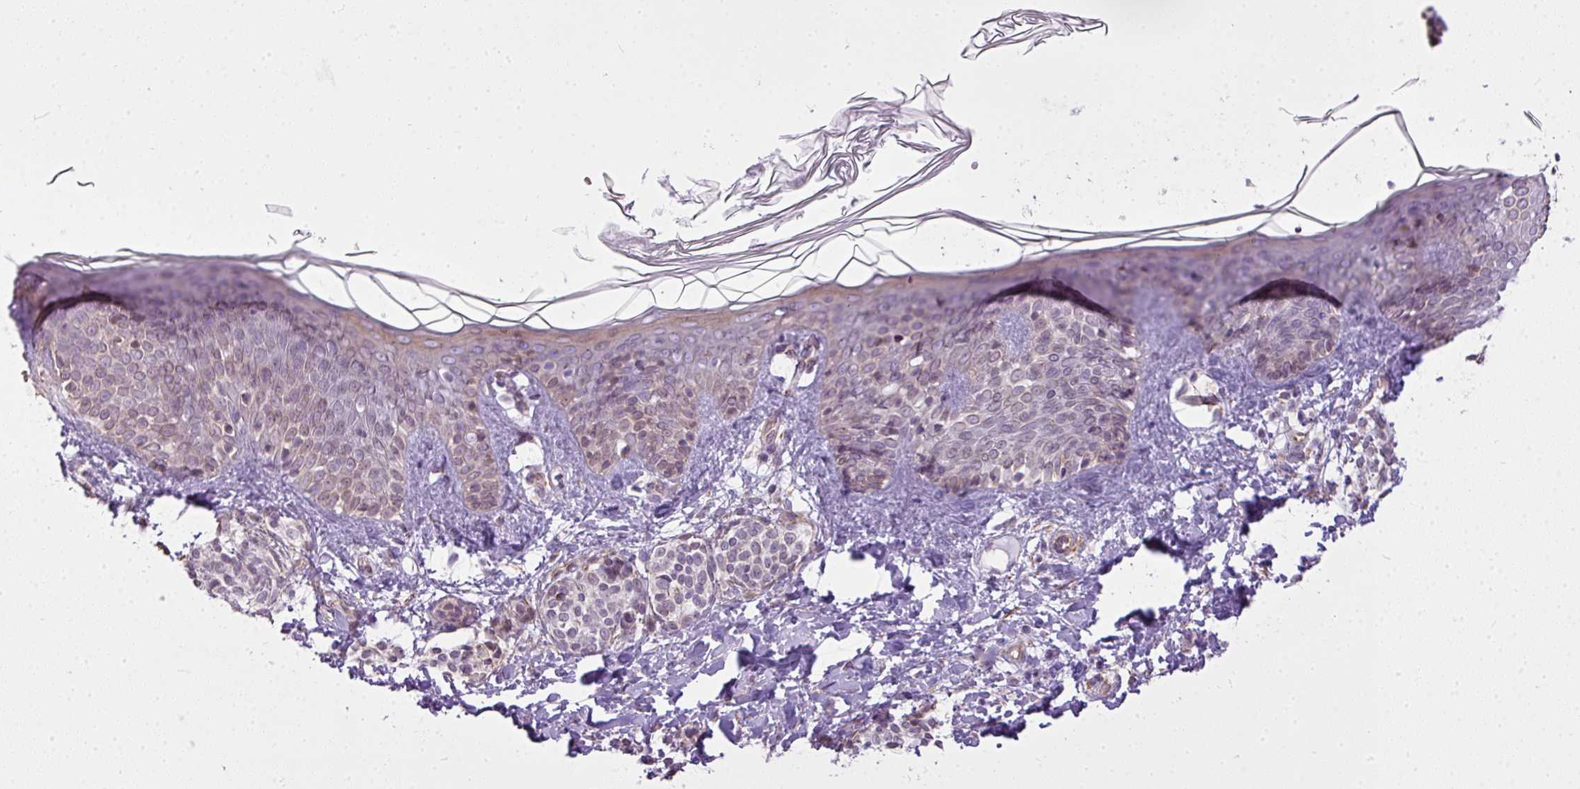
{"staining": {"intensity": "moderate", "quantity": "25%-75%", "location": "cytoplasmic/membranous"}, "tissue": "skin", "cell_type": "Fibroblasts", "image_type": "normal", "snomed": [{"axis": "morphology", "description": "Normal tissue, NOS"}, {"axis": "topography", "description": "Skin"}], "caption": "Fibroblasts demonstrate medium levels of moderate cytoplasmic/membranous positivity in about 25%-75% of cells in normal skin. The staining was performed using DAB to visualize the protein expression in brown, while the nuclei were stained in blue with hematoxylin (Magnification: 20x).", "gene": "COX18", "patient": {"sex": "male", "age": 16}}